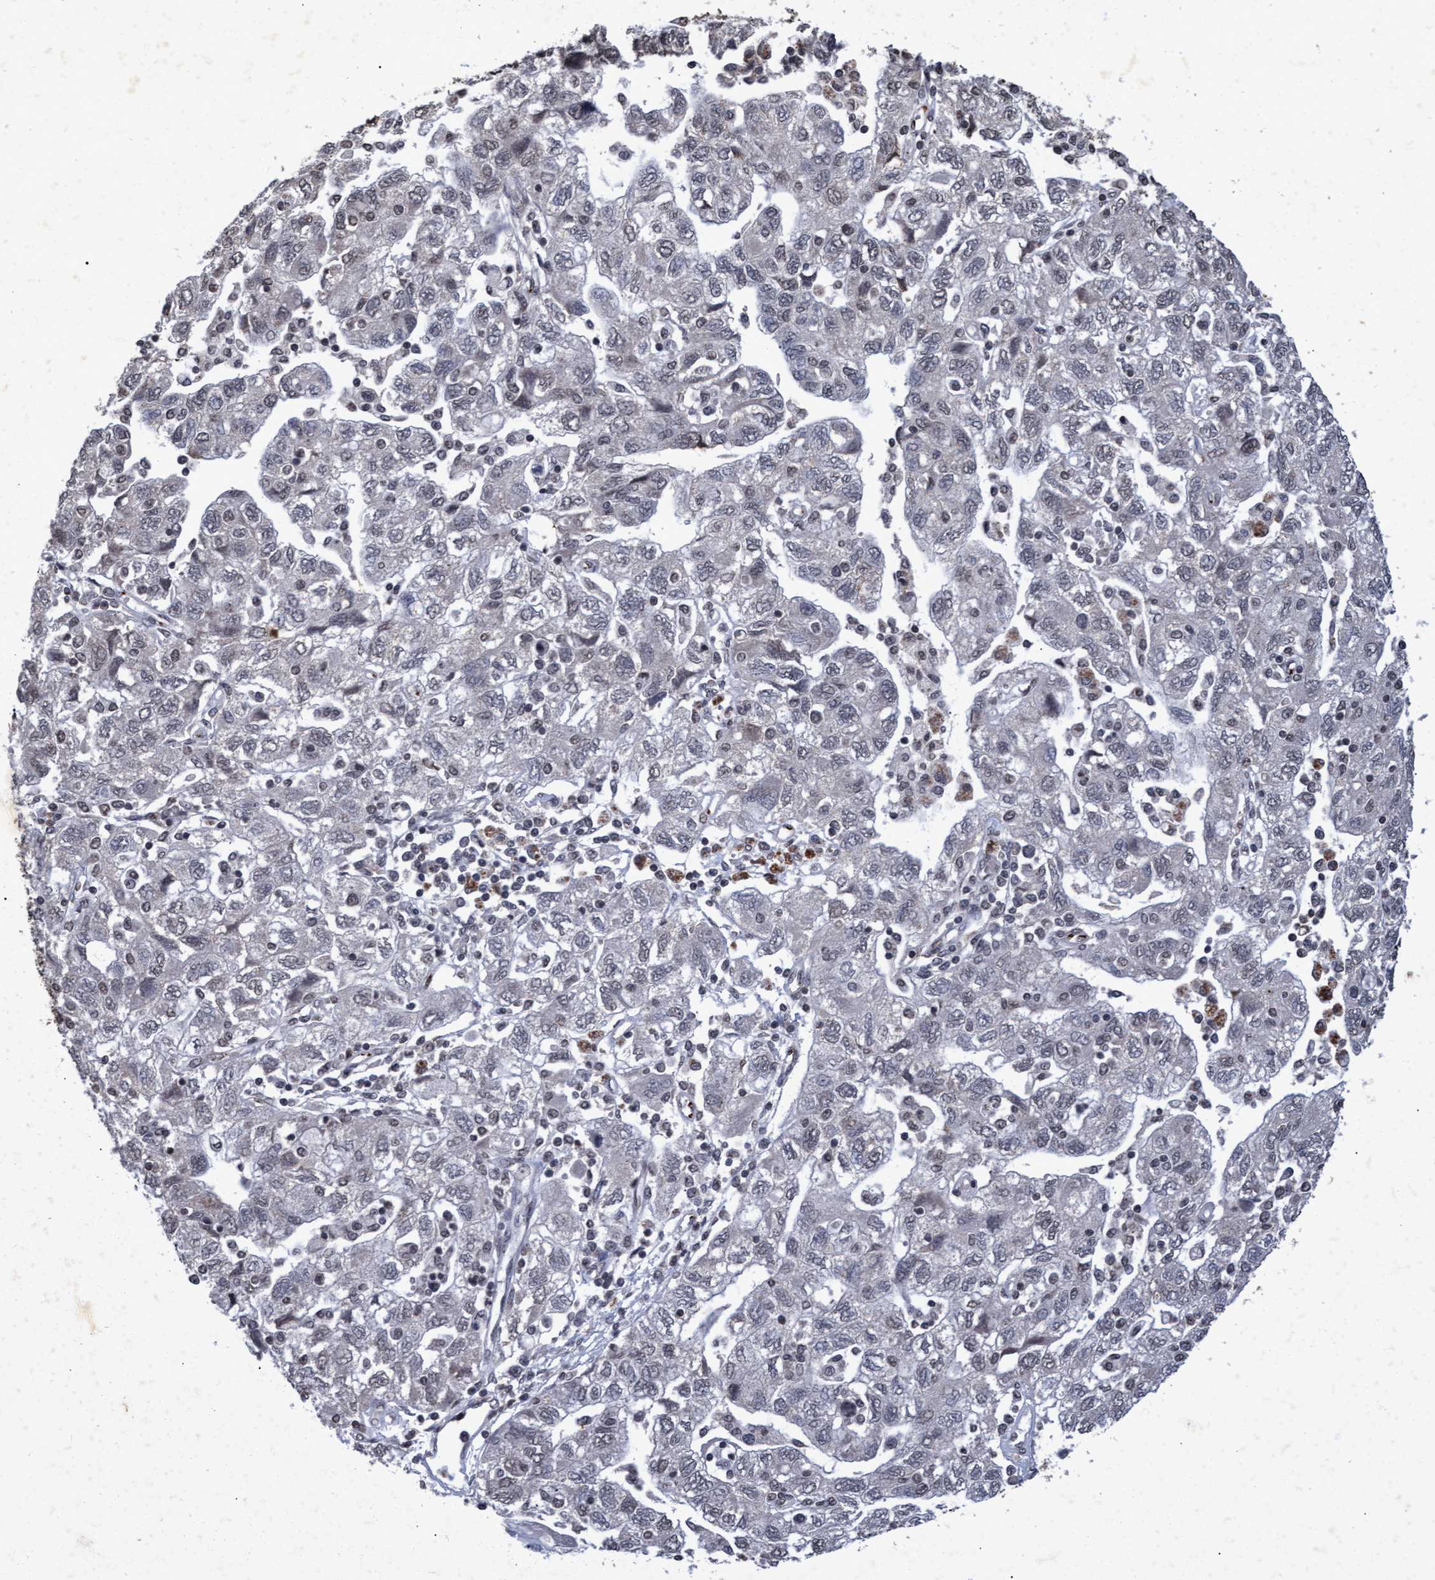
{"staining": {"intensity": "weak", "quantity": "<25%", "location": "nuclear"}, "tissue": "ovarian cancer", "cell_type": "Tumor cells", "image_type": "cancer", "snomed": [{"axis": "morphology", "description": "Carcinoma, NOS"}, {"axis": "morphology", "description": "Cystadenocarcinoma, serous, NOS"}, {"axis": "topography", "description": "Ovary"}], "caption": "This is an immunohistochemistry image of carcinoma (ovarian). There is no expression in tumor cells.", "gene": "GALC", "patient": {"sex": "female", "age": 69}}